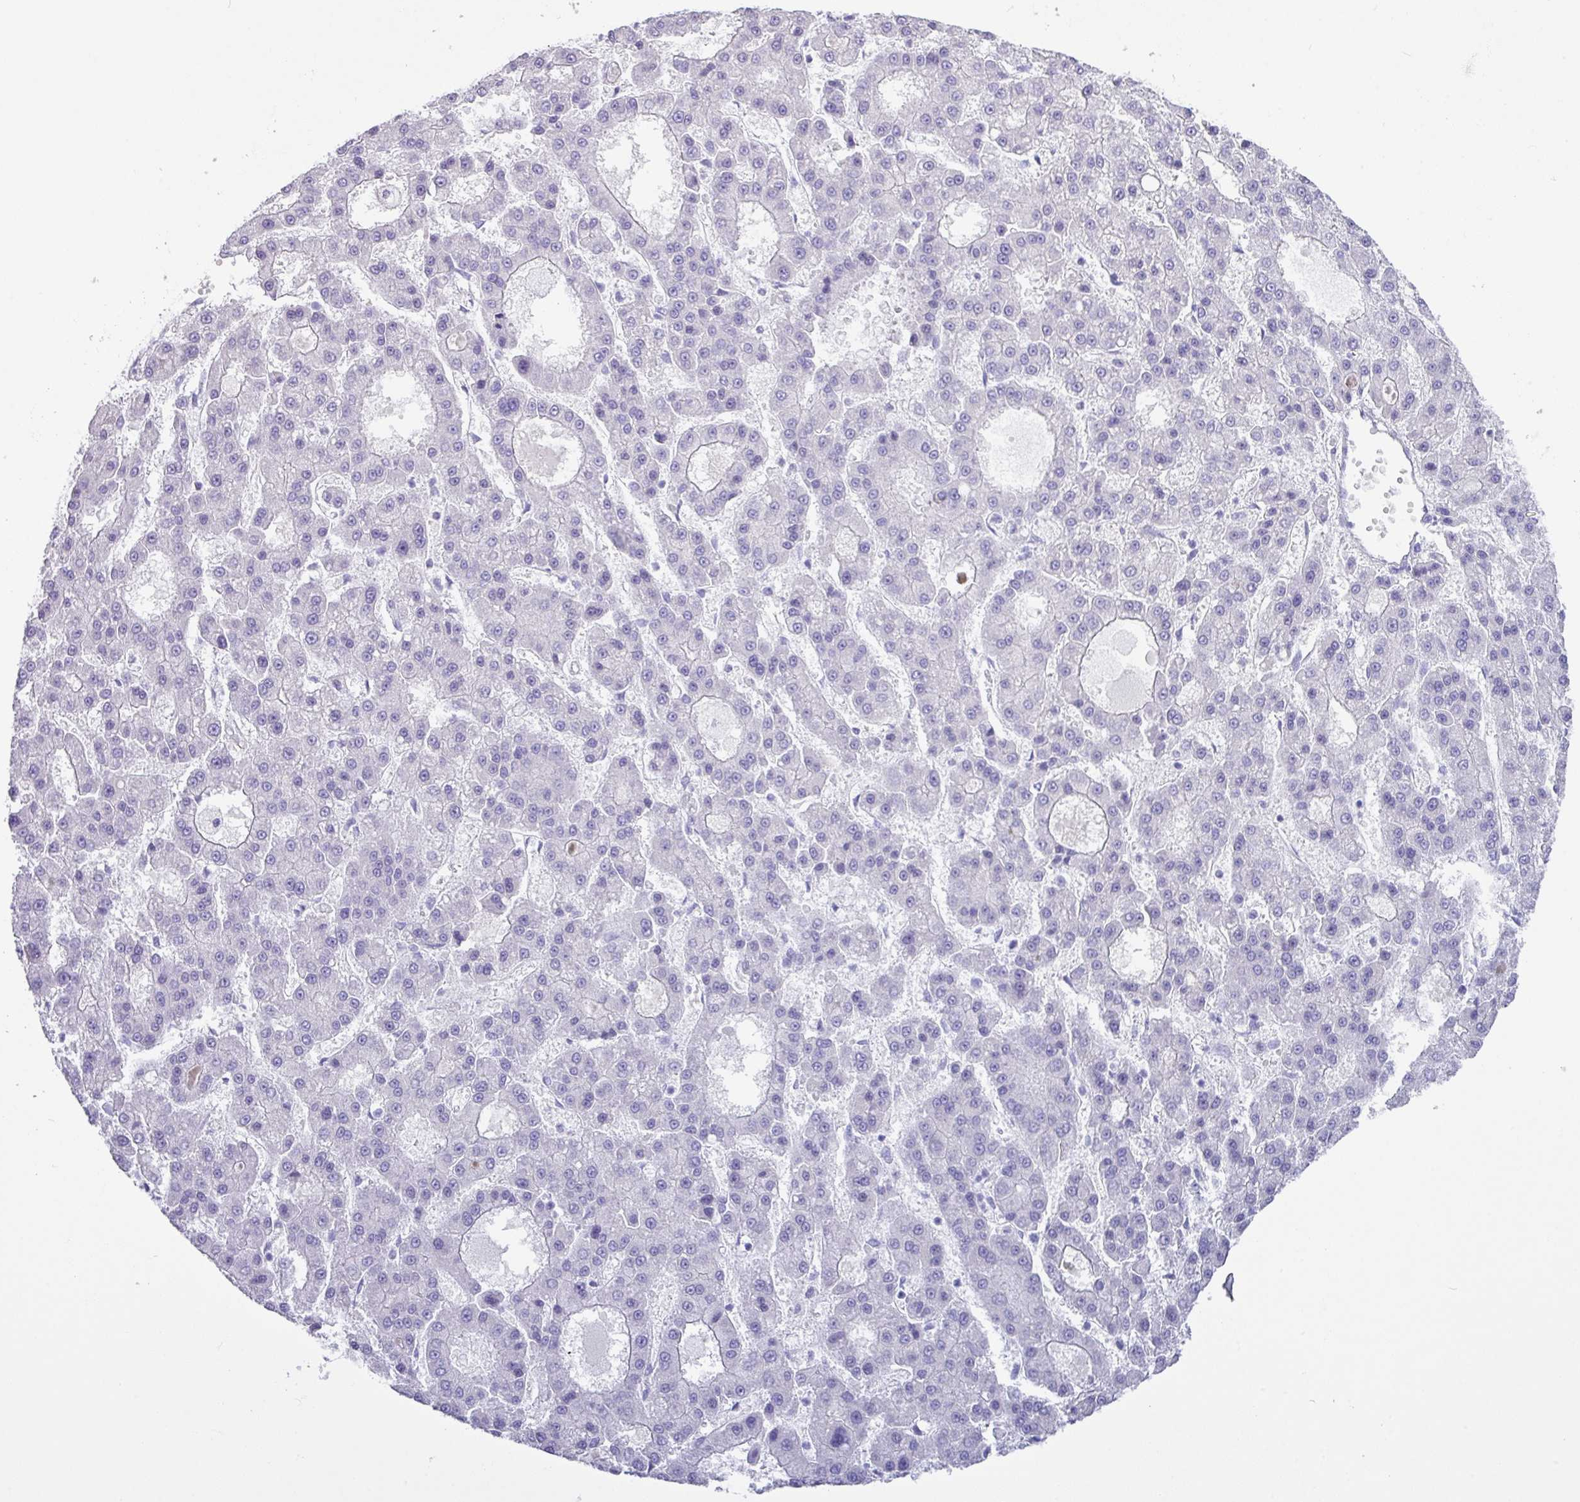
{"staining": {"intensity": "negative", "quantity": "none", "location": "none"}, "tissue": "liver cancer", "cell_type": "Tumor cells", "image_type": "cancer", "snomed": [{"axis": "morphology", "description": "Carcinoma, Hepatocellular, NOS"}, {"axis": "topography", "description": "Liver"}], "caption": "Immunohistochemical staining of hepatocellular carcinoma (liver) exhibits no significant staining in tumor cells.", "gene": "MRM2", "patient": {"sex": "male", "age": 70}}